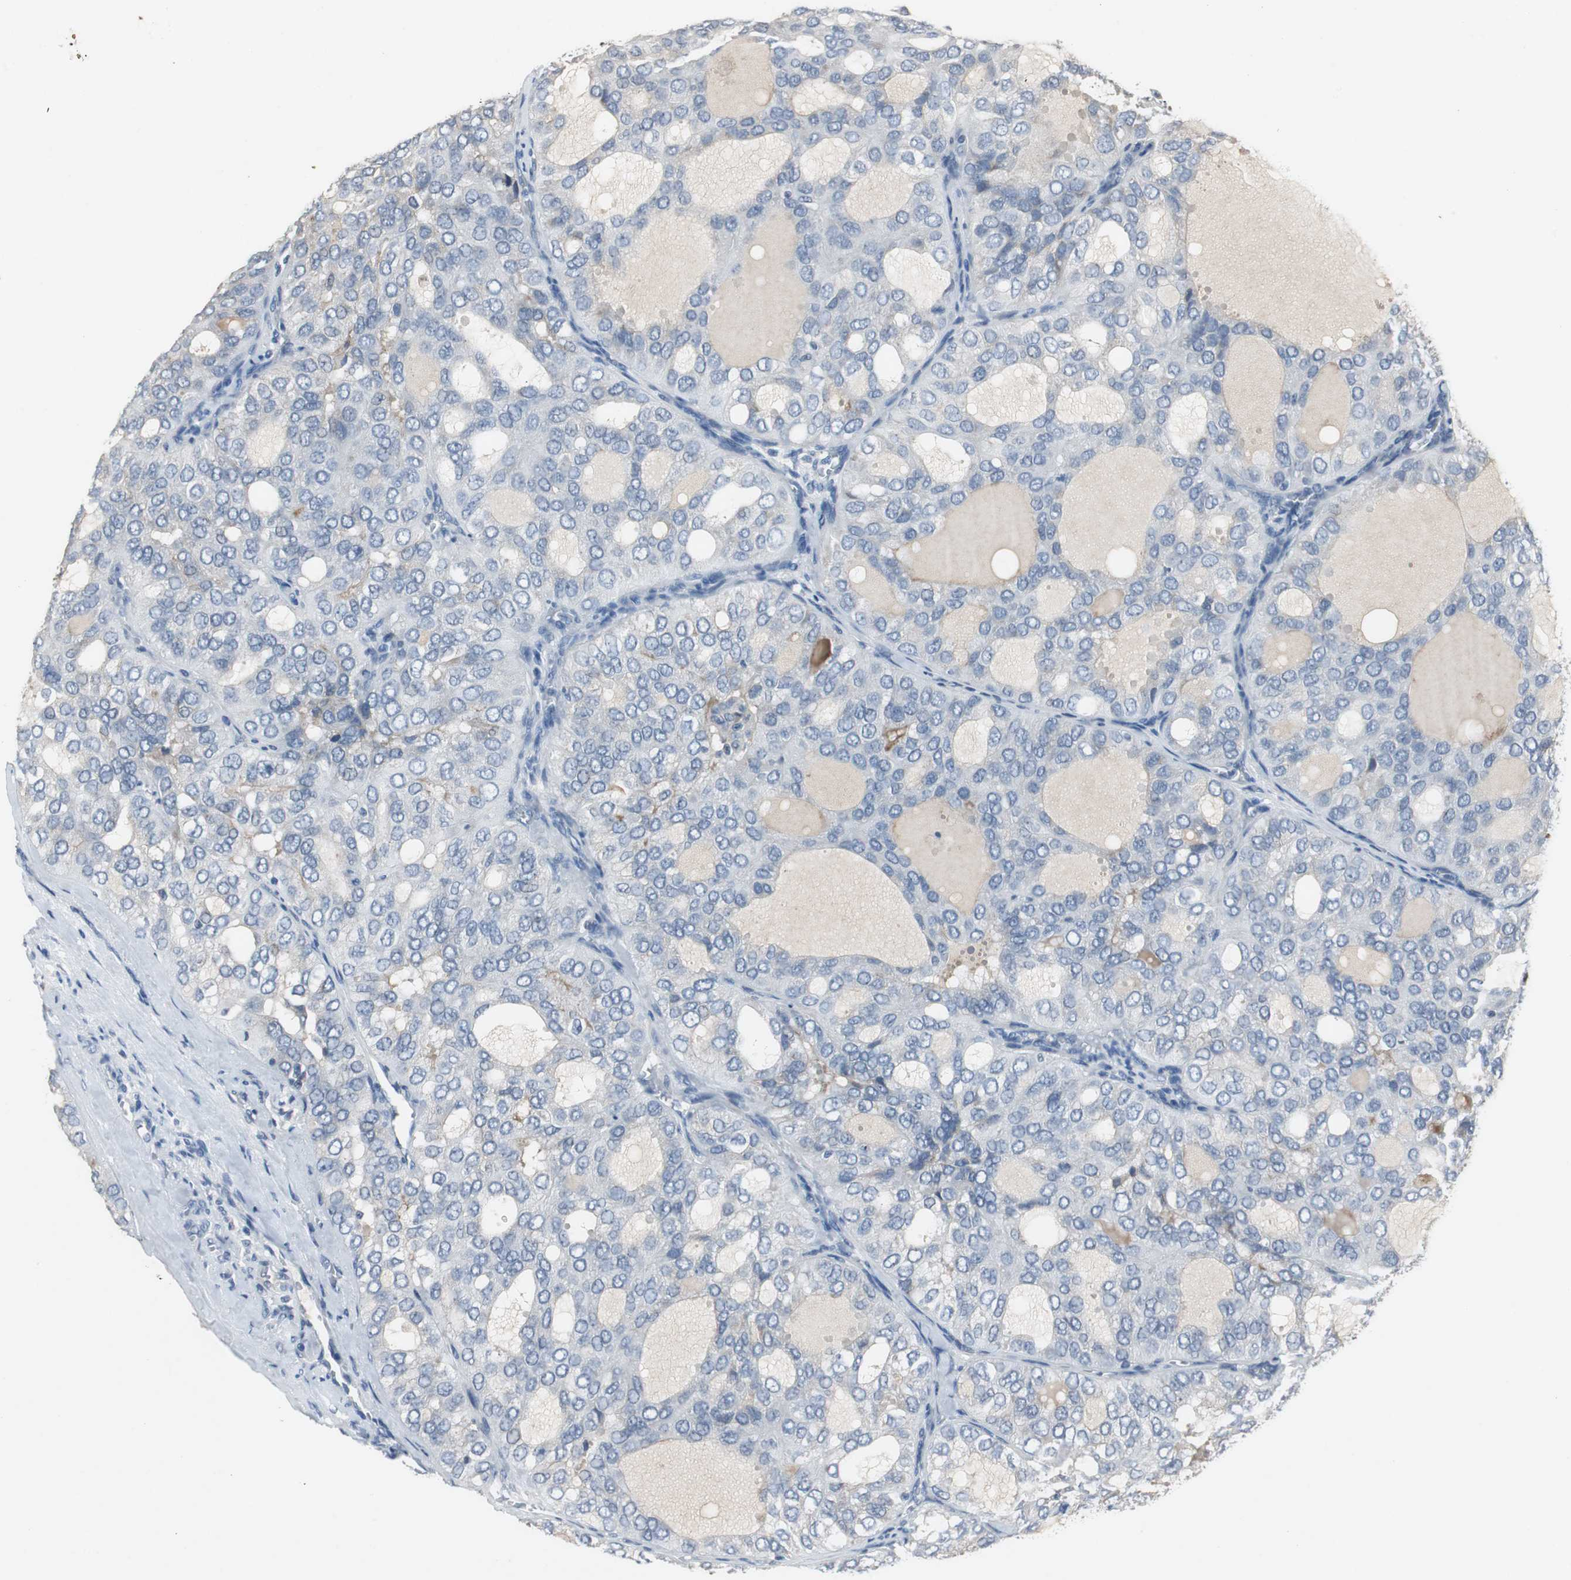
{"staining": {"intensity": "weak", "quantity": "<25%", "location": "cytoplasmic/membranous"}, "tissue": "thyroid cancer", "cell_type": "Tumor cells", "image_type": "cancer", "snomed": [{"axis": "morphology", "description": "Follicular adenoma carcinoma, NOS"}, {"axis": "topography", "description": "Thyroid gland"}], "caption": "IHC photomicrograph of human thyroid cancer (follicular adenoma carcinoma) stained for a protein (brown), which exhibits no positivity in tumor cells. The staining is performed using DAB brown chromogen with nuclei counter-stained in using hematoxylin.", "gene": "PCYT1B", "patient": {"sex": "male", "age": 75}}